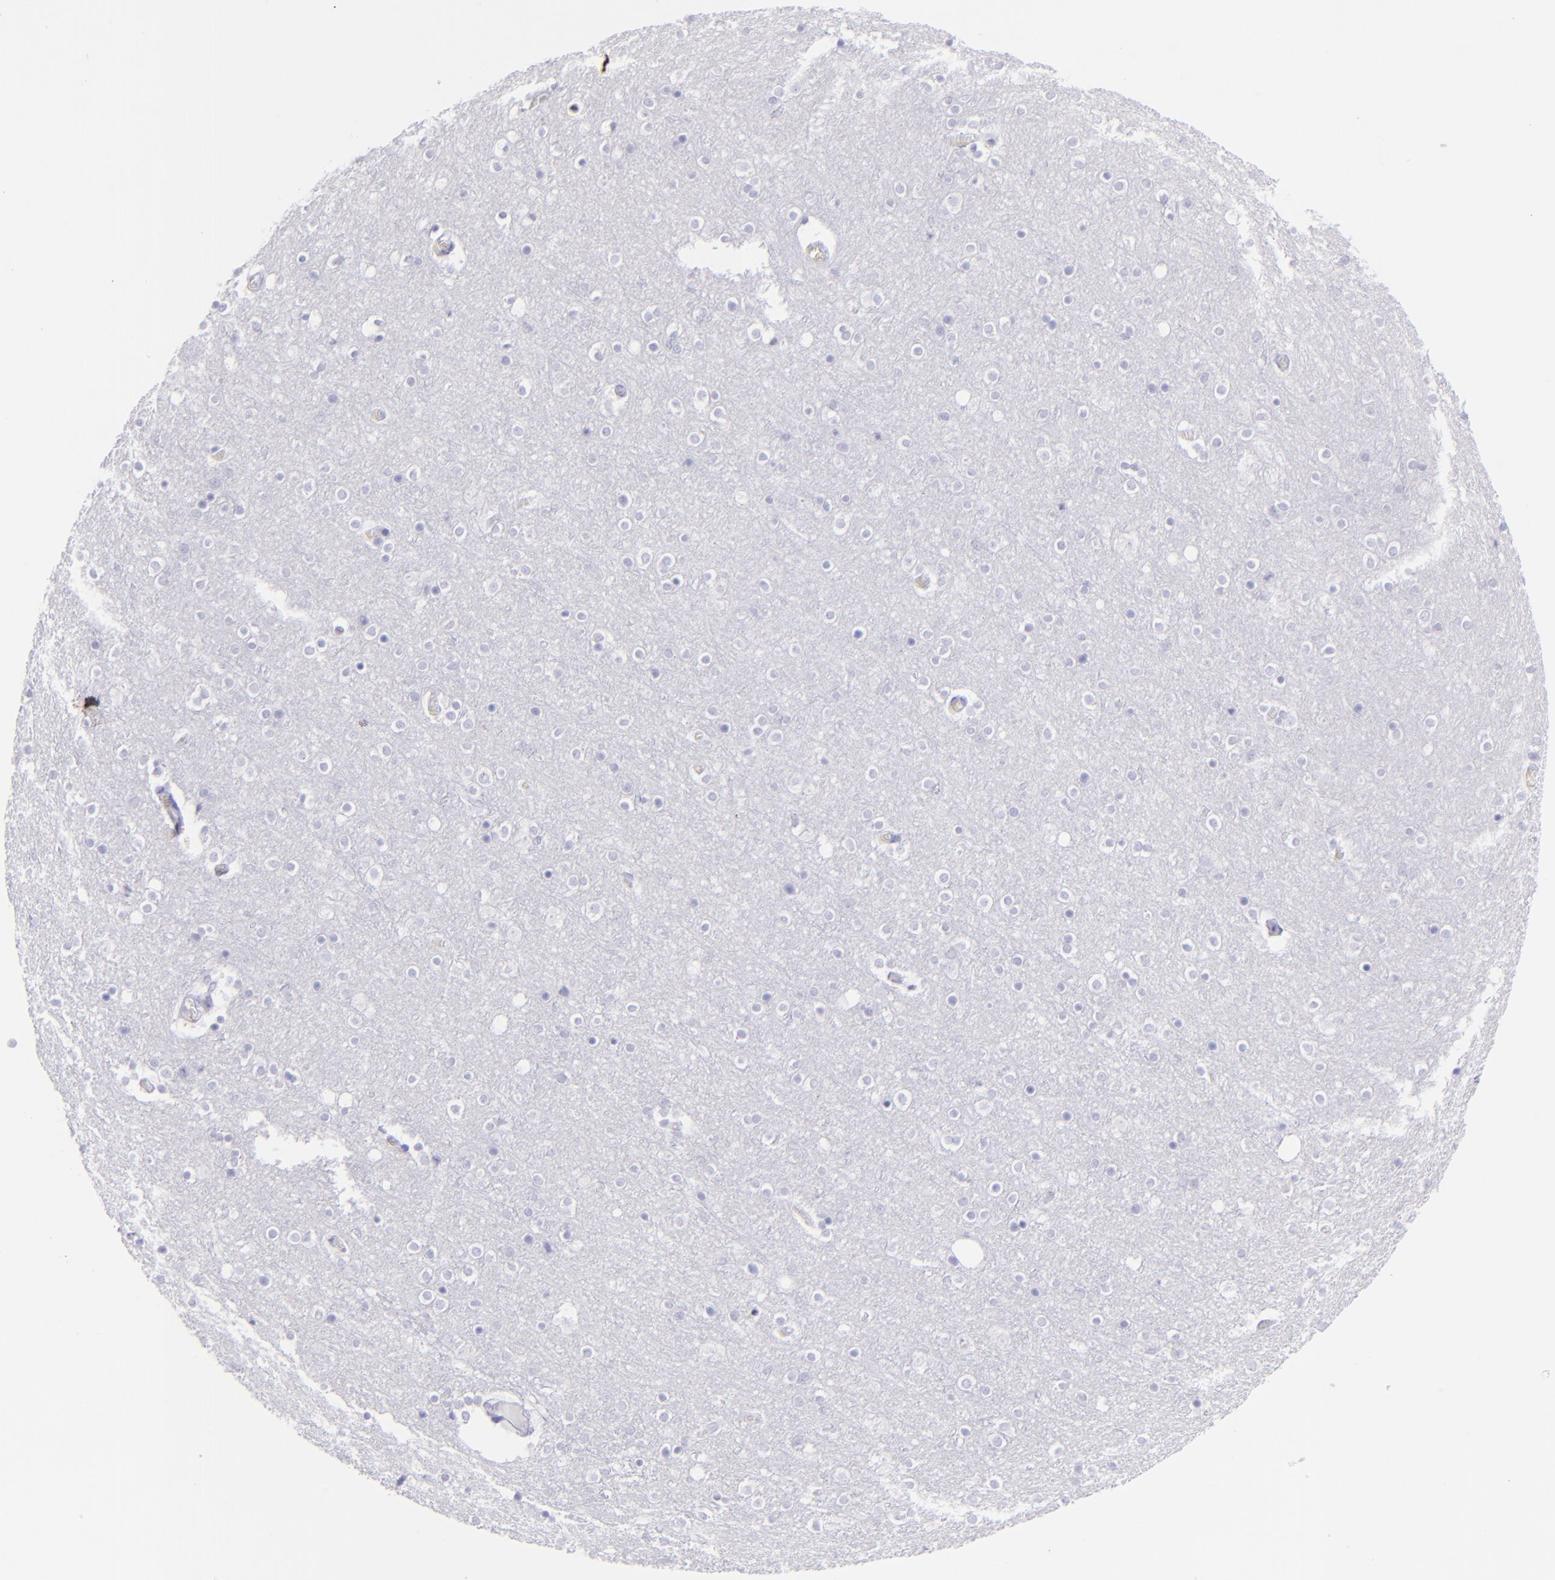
{"staining": {"intensity": "negative", "quantity": "none", "location": "none"}, "tissue": "cerebral cortex", "cell_type": "Endothelial cells", "image_type": "normal", "snomed": [{"axis": "morphology", "description": "Normal tissue, NOS"}, {"axis": "topography", "description": "Cerebral cortex"}], "caption": "Photomicrograph shows no protein positivity in endothelial cells of benign cerebral cortex.", "gene": "CD72", "patient": {"sex": "female", "age": 54}}